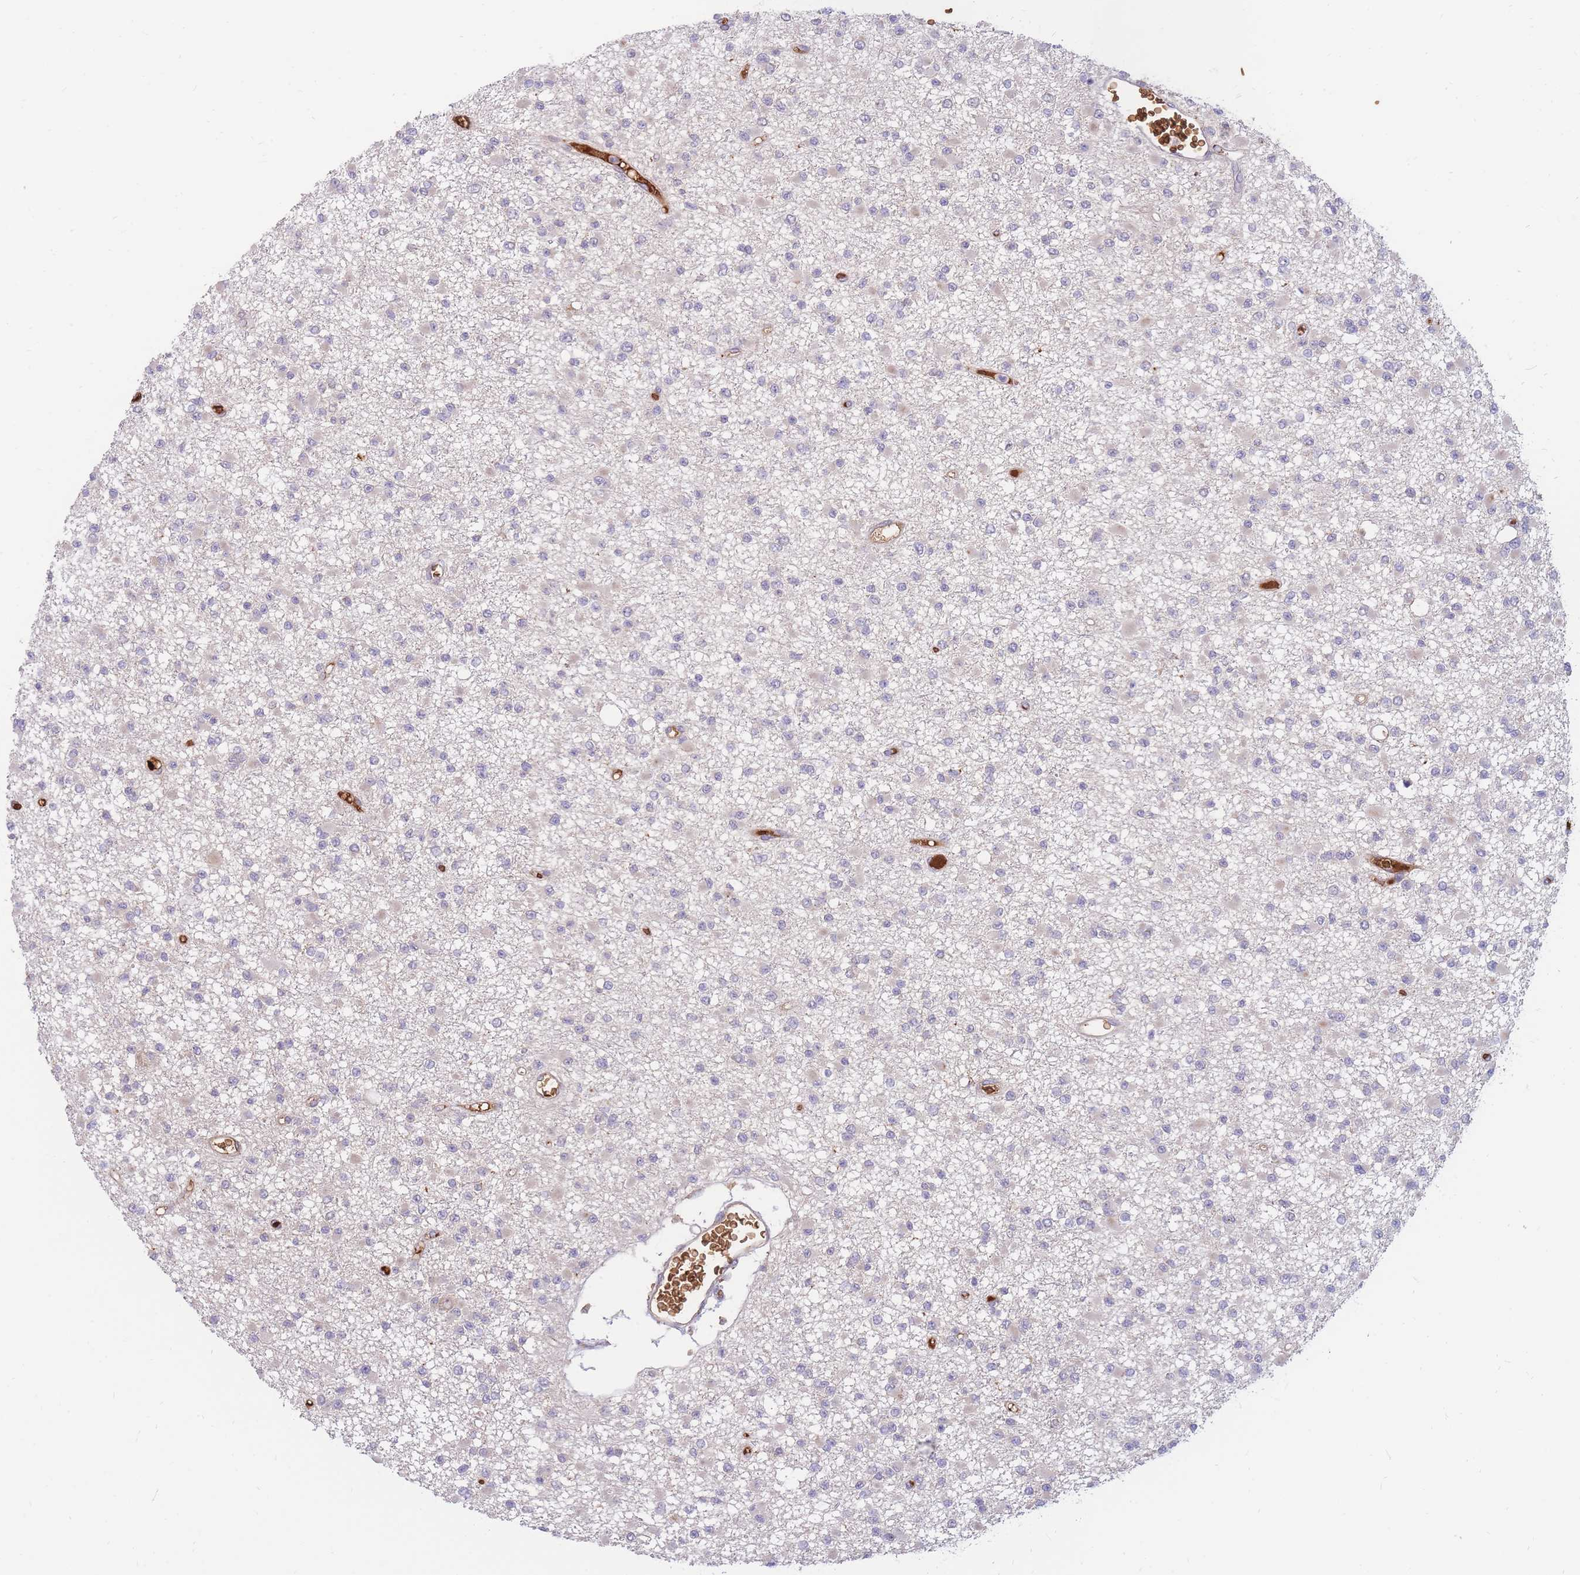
{"staining": {"intensity": "negative", "quantity": "none", "location": "none"}, "tissue": "glioma", "cell_type": "Tumor cells", "image_type": "cancer", "snomed": [{"axis": "morphology", "description": "Glioma, malignant, Low grade"}, {"axis": "topography", "description": "Brain"}], "caption": "Tumor cells are negative for protein expression in human glioma. The staining is performed using DAB brown chromogen with nuclei counter-stained in using hematoxylin.", "gene": "ATP10D", "patient": {"sex": "female", "age": 22}}